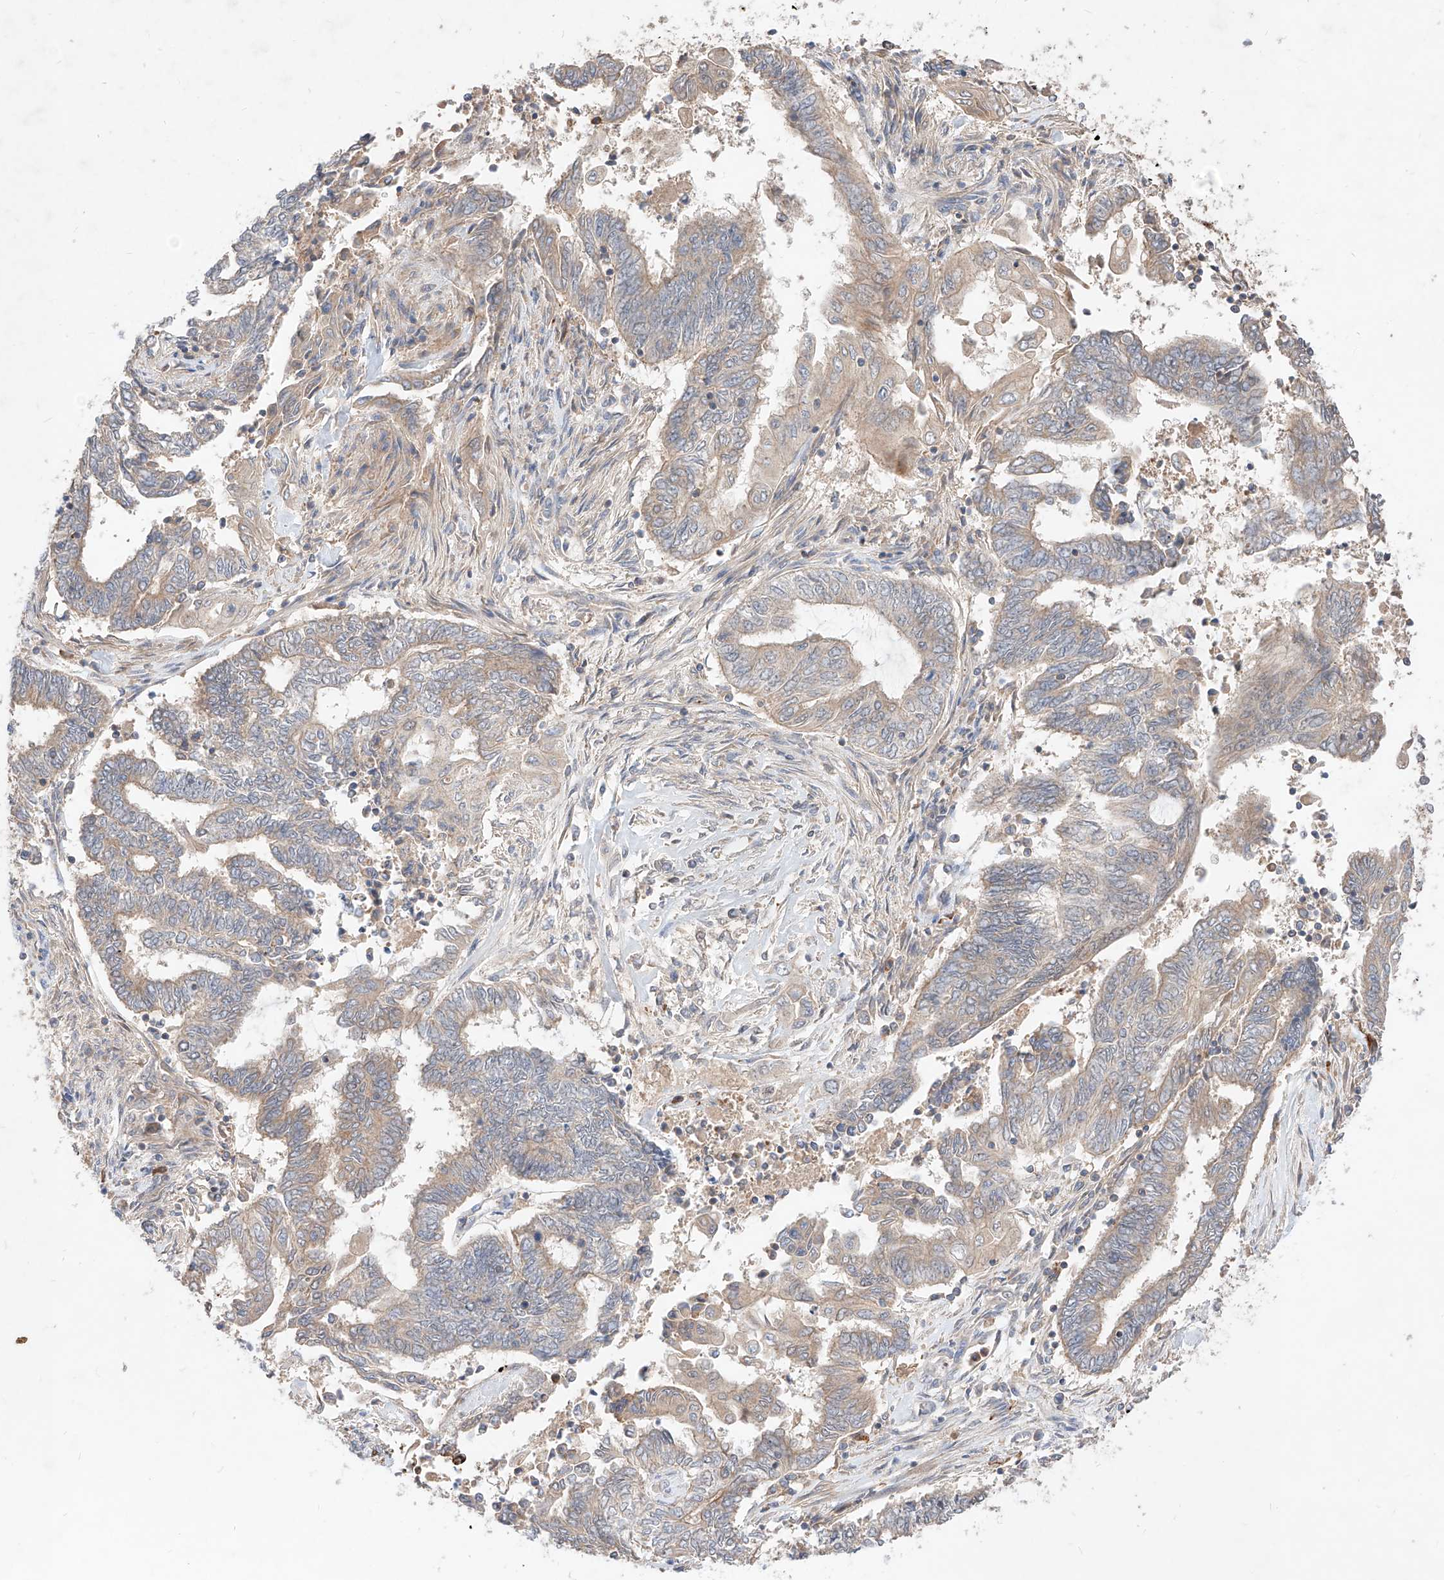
{"staining": {"intensity": "weak", "quantity": "25%-75%", "location": "cytoplasmic/membranous"}, "tissue": "endometrial cancer", "cell_type": "Tumor cells", "image_type": "cancer", "snomed": [{"axis": "morphology", "description": "Adenocarcinoma, NOS"}, {"axis": "topography", "description": "Uterus"}, {"axis": "topography", "description": "Endometrium"}], "caption": "Endometrial cancer was stained to show a protein in brown. There is low levels of weak cytoplasmic/membranous positivity in approximately 25%-75% of tumor cells.", "gene": "TSNAX", "patient": {"sex": "female", "age": 70}}